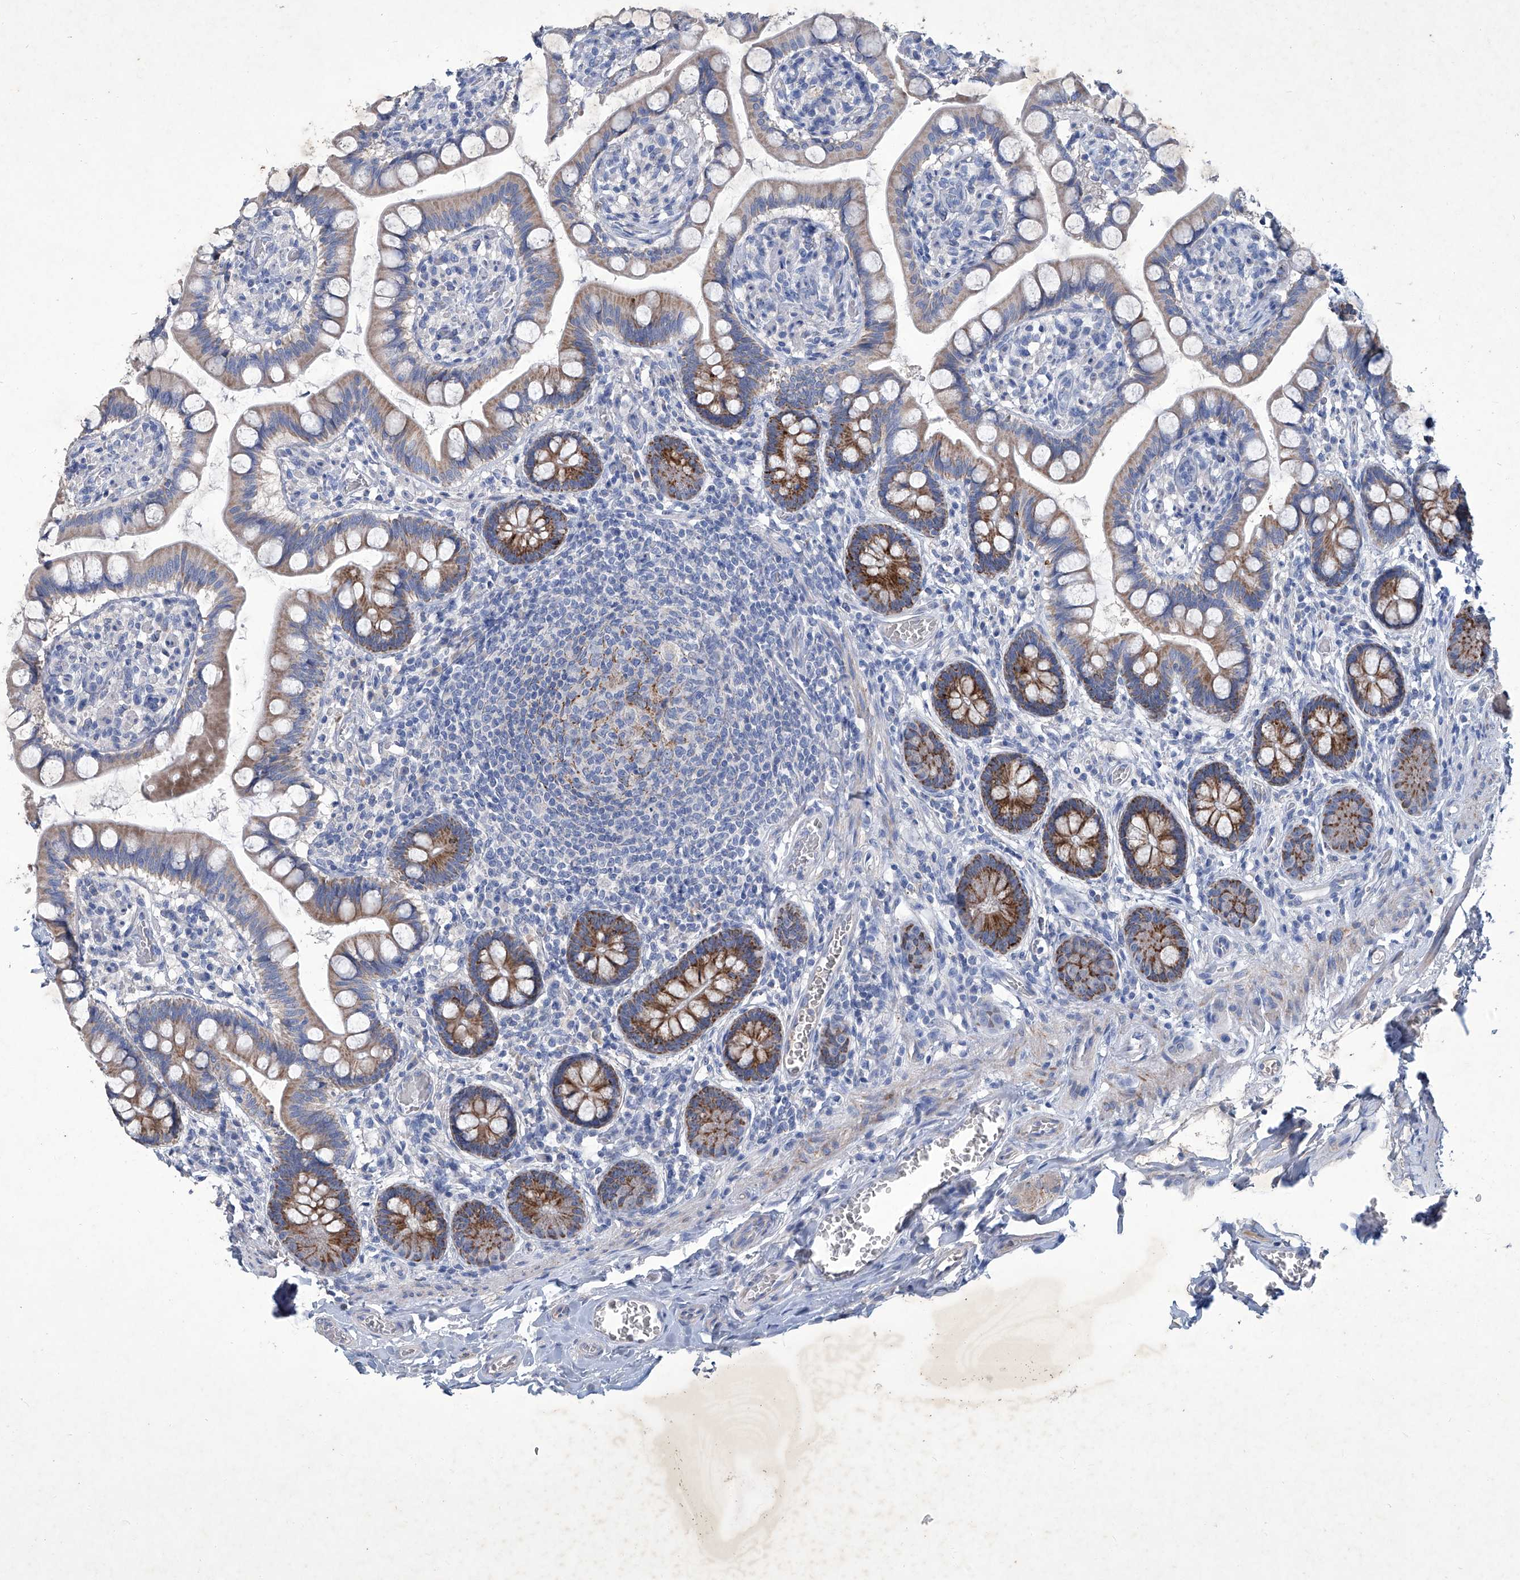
{"staining": {"intensity": "strong", "quantity": "25%-75%", "location": "cytoplasmic/membranous"}, "tissue": "small intestine", "cell_type": "Glandular cells", "image_type": "normal", "snomed": [{"axis": "morphology", "description": "Normal tissue, NOS"}, {"axis": "topography", "description": "Small intestine"}], "caption": "Small intestine stained with IHC displays strong cytoplasmic/membranous positivity in approximately 25%-75% of glandular cells.", "gene": "MTARC1", "patient": {"sex": "male", "age": 52}}